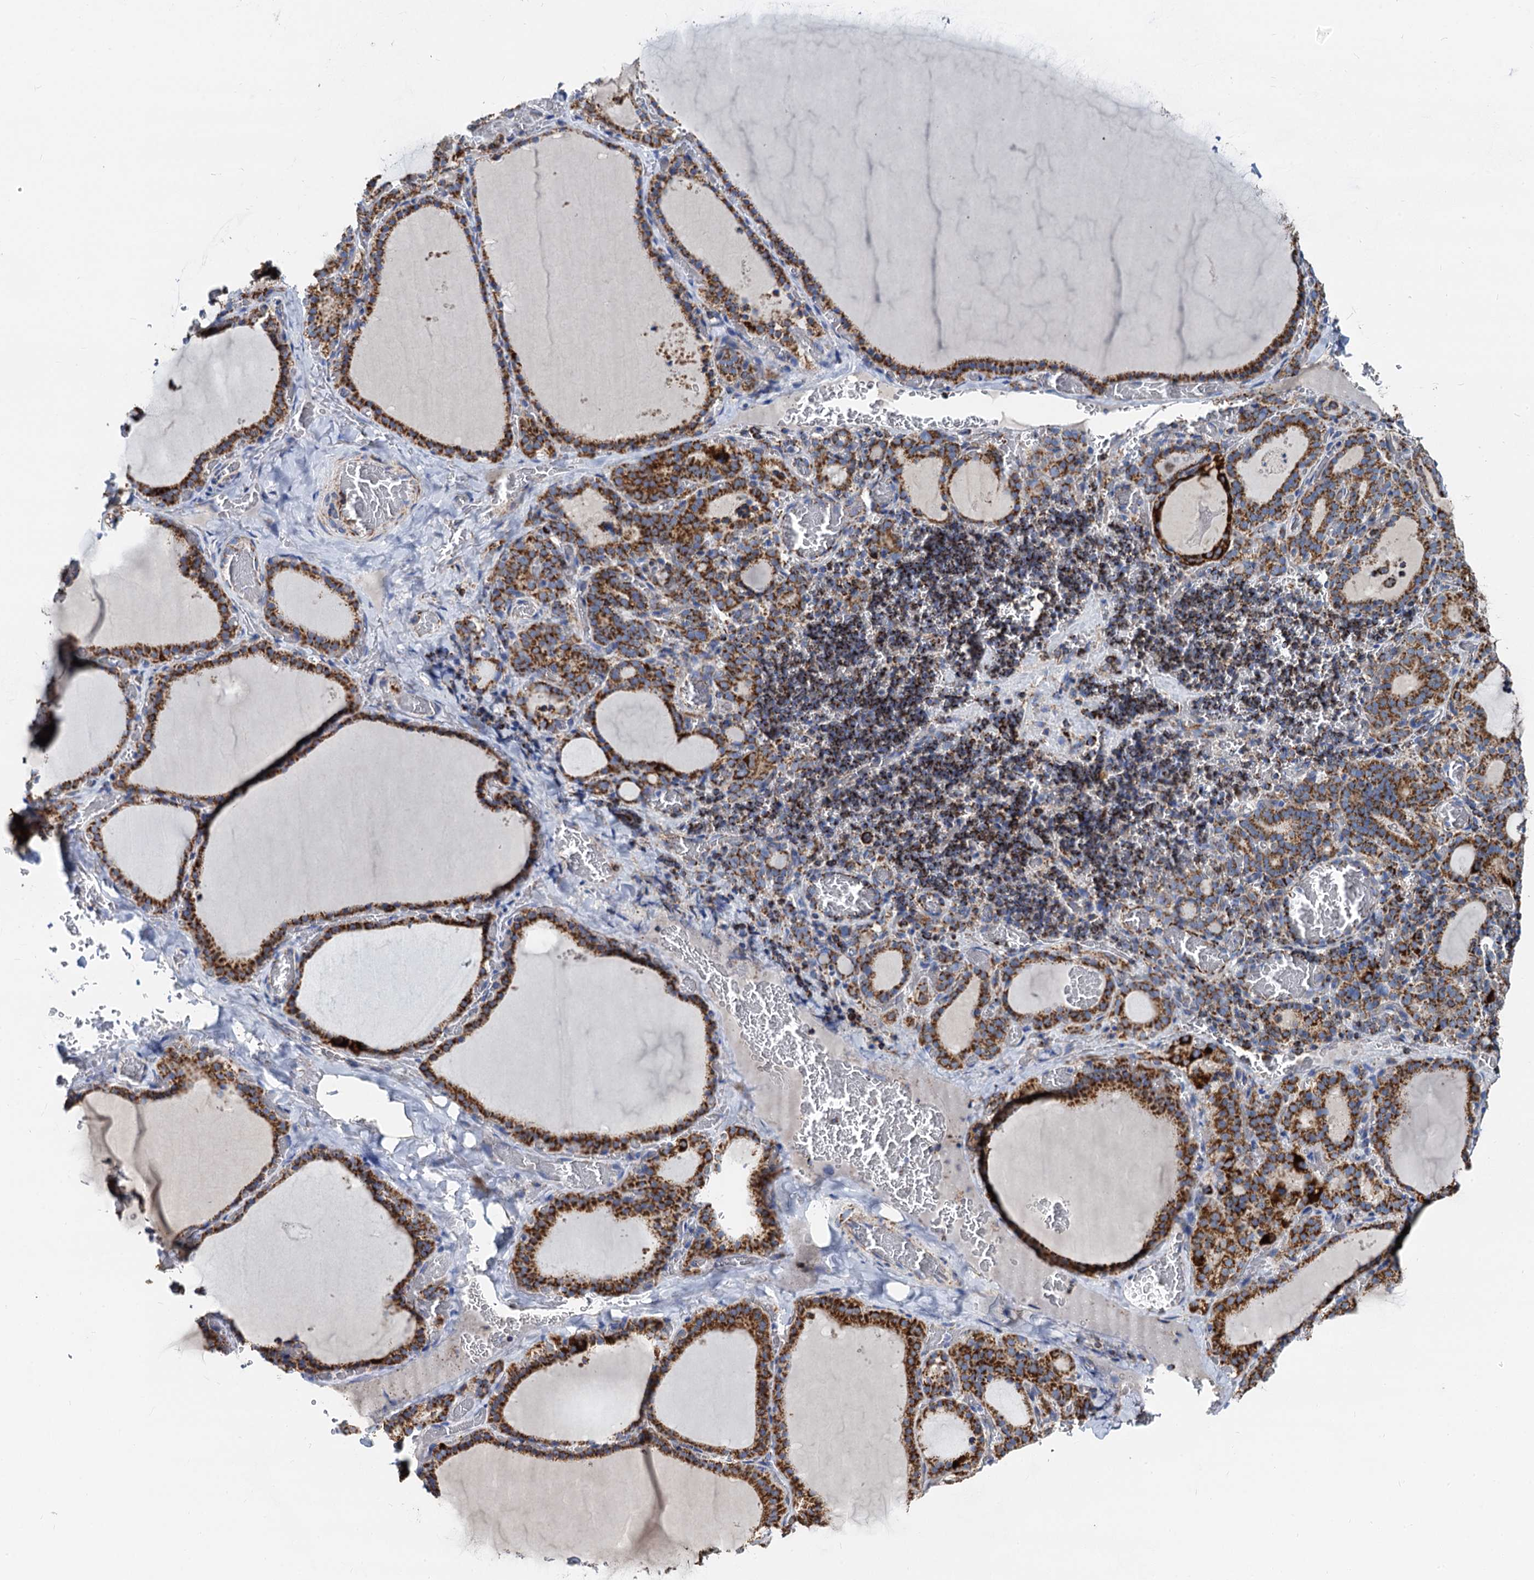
{"staining": {"intensity": "strong", "quantity": ">75%", "location": "cytoplasmic/membranous"}, "tissue": "thyroid gland", "cell_type": "Glandular cells", "image_type": "normal", "snomed": [{"axis": "morphology", "description": "Normal tissue, NOS"}, {"axis": "topography", "description": "Thyroid gland"}], "caption": "This image displays IHC staining of unremarkable human thyroid gland, with high strong cytoplasmic/membranous expression in about >75% of glandular cells.", "gene": "TIMM10", "patient": {"sex": "female", "age": 39}}